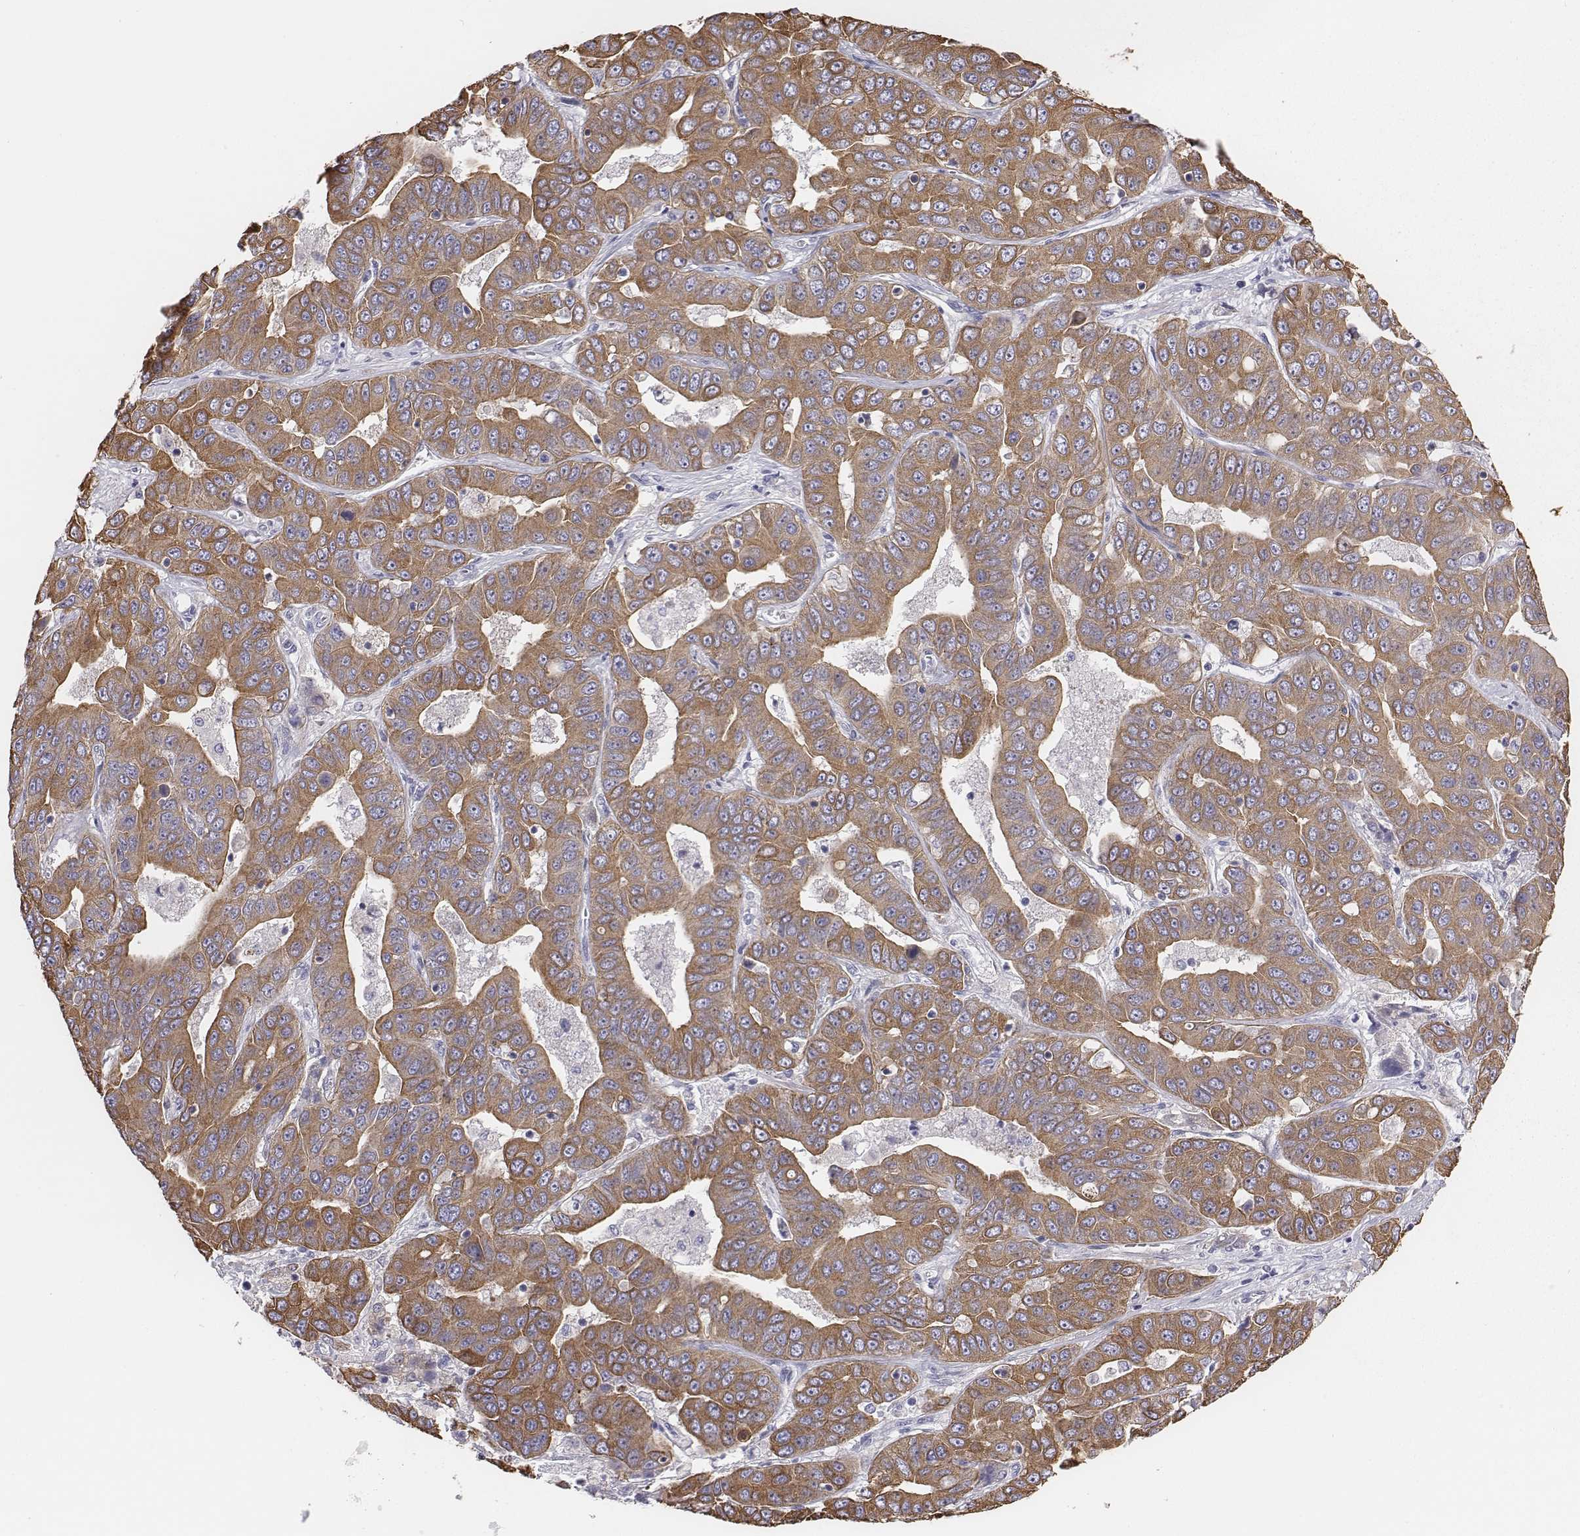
{"staining": {"intensity": "moderate", "quantity": ">75%", "location": "cytoplasmic/membranous"}, "tissue": "liver cancer", "cell_type": "Tumor cells", "image_type": "cancer", "snomed": [{"axis": "morphology", "description": "Cholangiocarcinoma"}, {"axis": "topography", "description": "Liver"}], "caption": "Liver cancer (cholangiocarcinoma) tissue shows moderate cytoplasmic/membranous positivity in about >75% of tumor cells", "gene": "CHST14", "patient": {"sex": "female", "age": 52}}